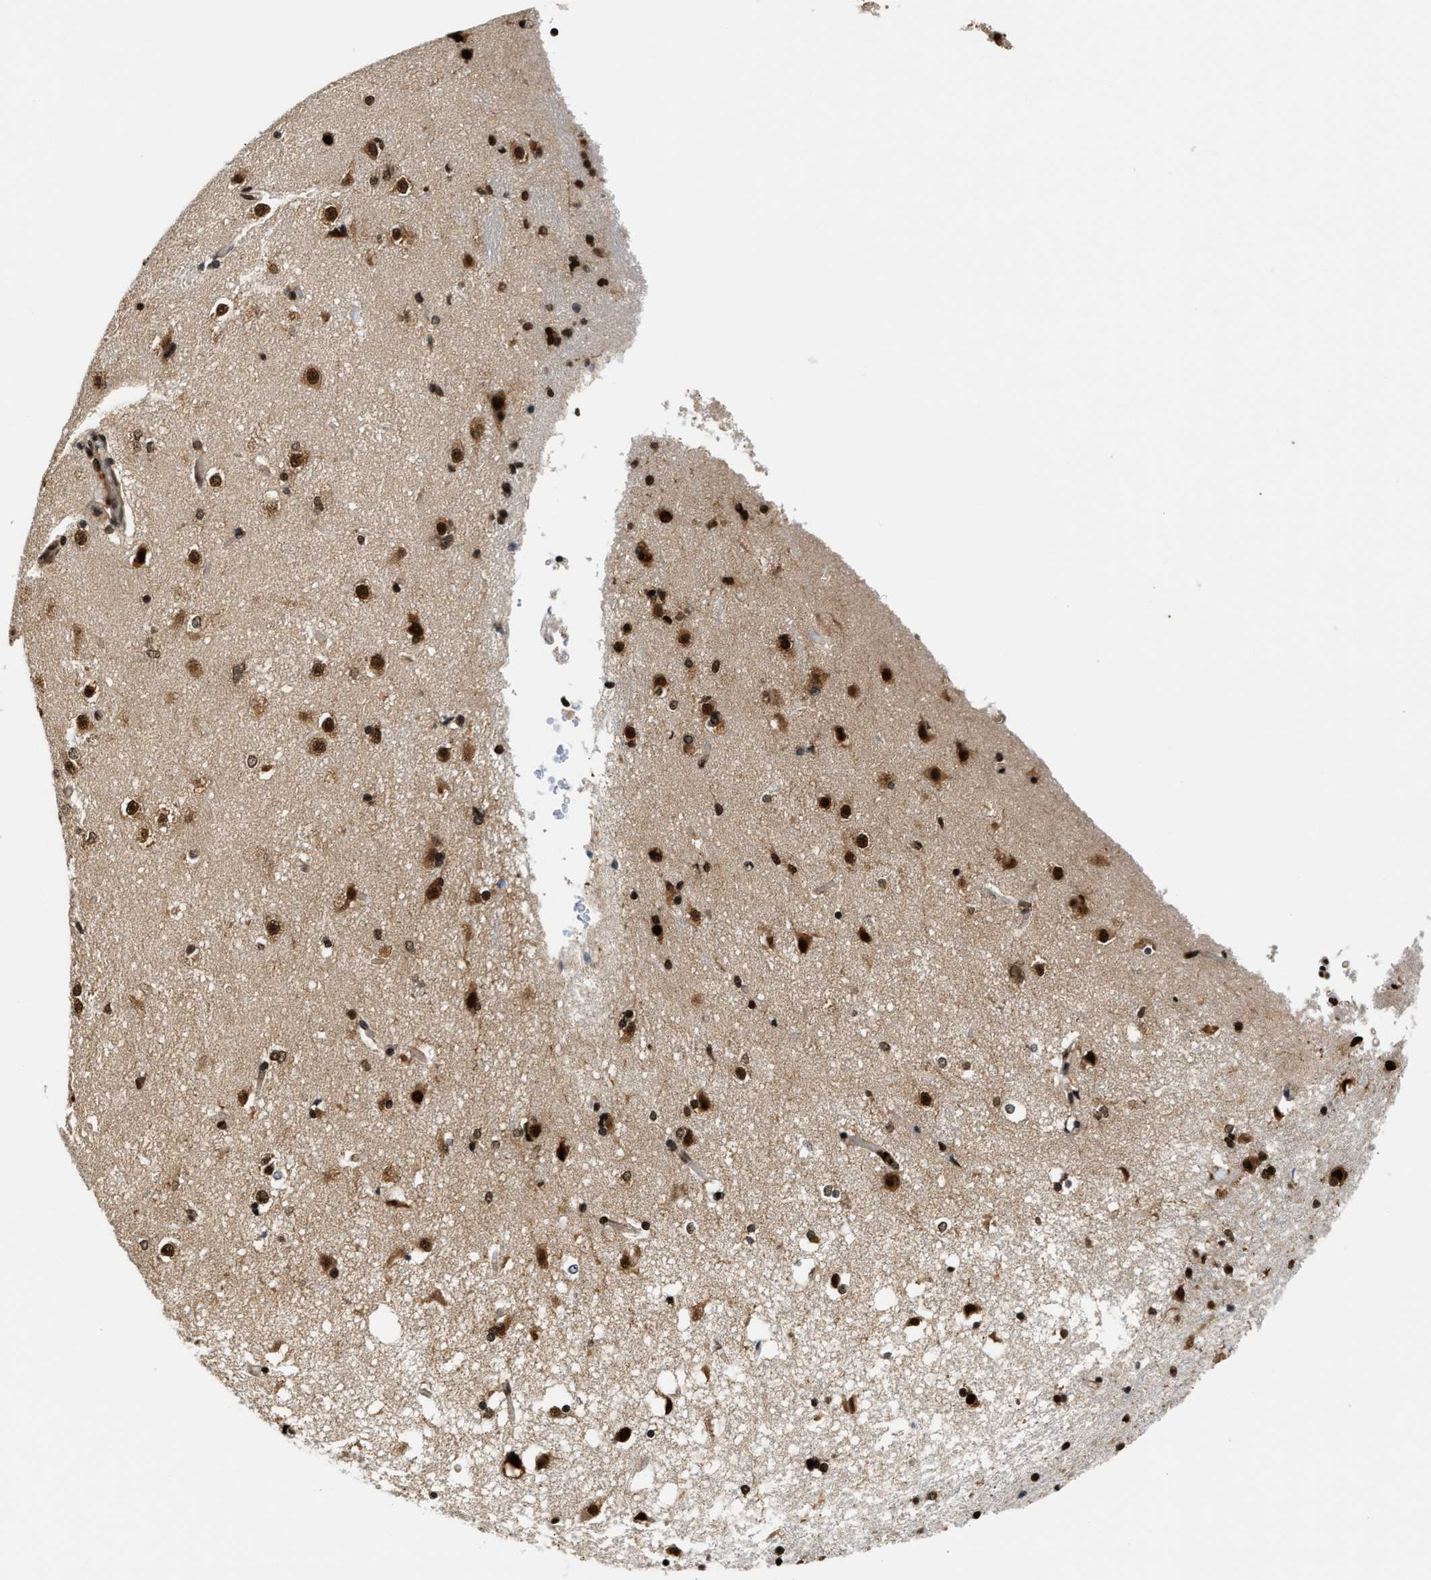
{"staining": {"intensity": "strong", "quantity": "25%-75%", "location": "cytoplasmic/membranous,nuclear"}, "tissue": "caudate", "cell_type": "Glial cells", "image_type": "normal", "snomed": [{"axis": "morphology", "description": "Normal tissue, NOS"}, {"axis": "topography", "description": "Lateral ventricle wall"}], "caption": "Human caudate stained for a protein (brown) demonstrates strong cytoplasmic/membranous,nuclear positive positivity in approximately 25%-75% of glial cells.", "gene": "CCNDBP1", "patient": {"sex": "female", "age": 19}}